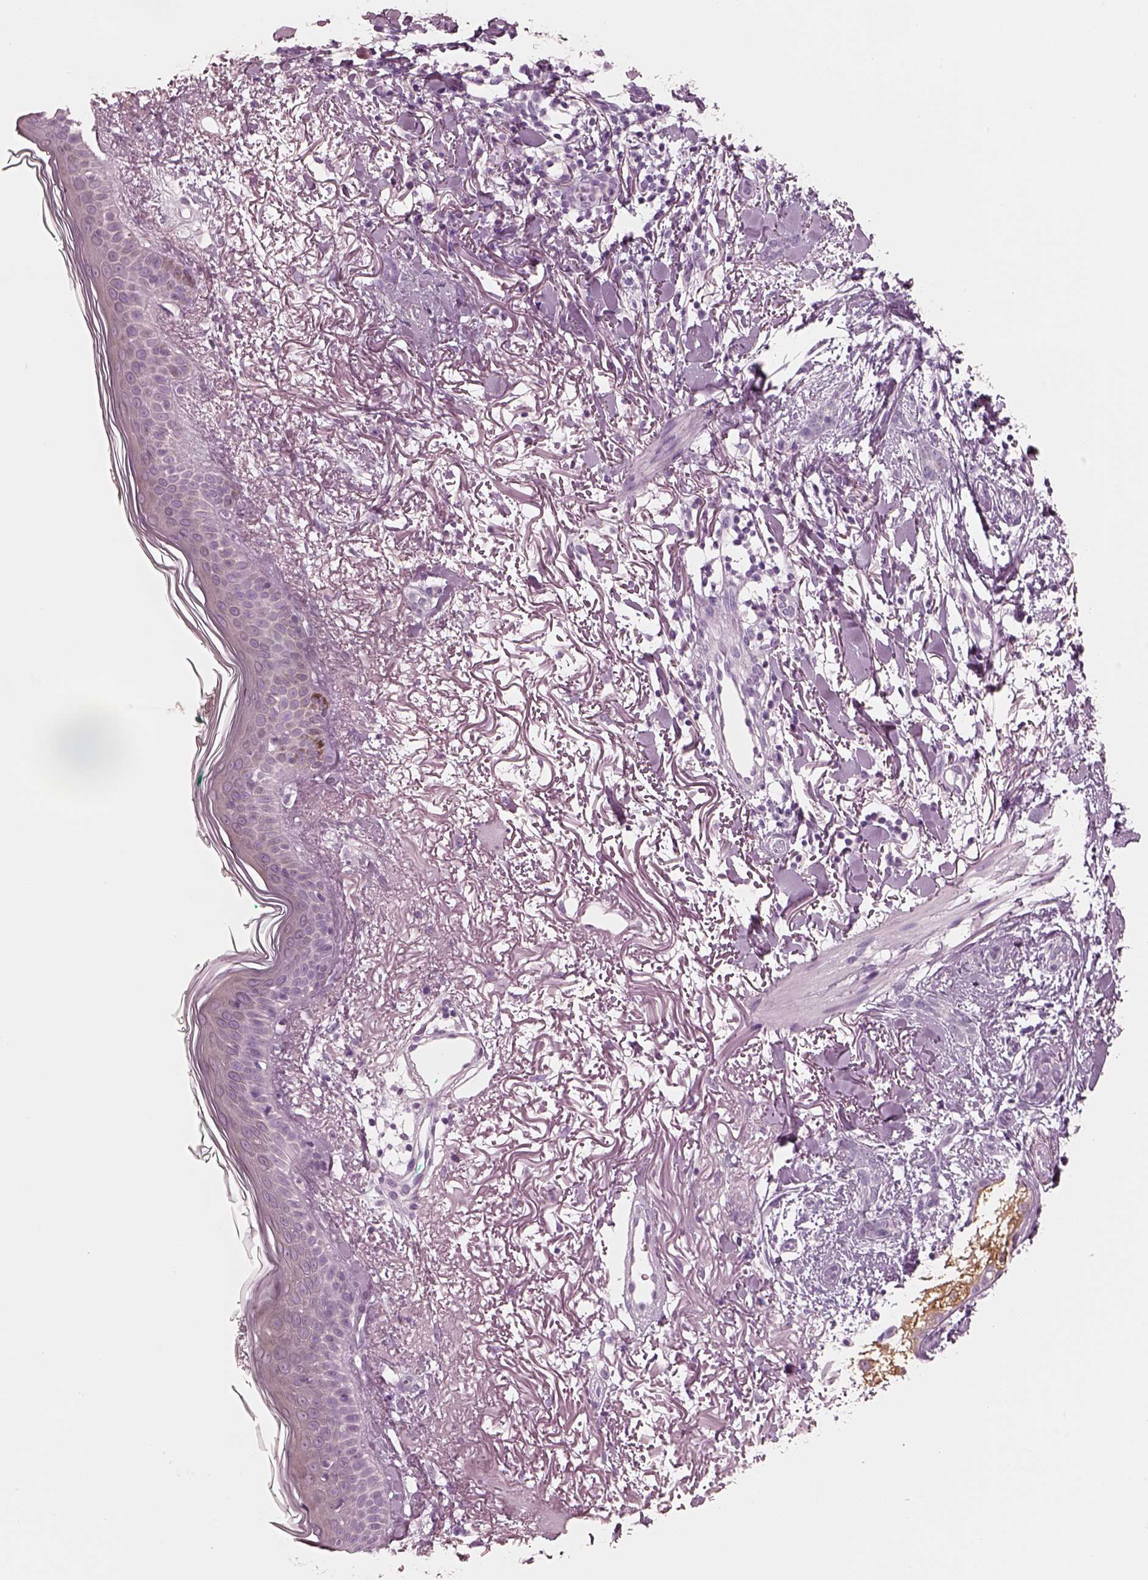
{"staining": {"intensity": "negative", "quantity": "none", "location": "none"}, "tissue": "skin cancer", "cell_type": "Tumor cells", "image_type": "cancer", "snomed": [{"axis": "morphology", "description": "Basal cell carcinoma"}, {"axis": "morphology", "description": "Adnexal tumor, benign"}, {"axis": "topography", "description": "Skin"}], "caption": "The IHC histopathology image has no significant expression in tumor cells of skin benign adnexal tumor tissue. (IHC, brightfield microscopy, high magnification).", "gene": "PON3", "patient": {"sex": "female", "age": 42}}